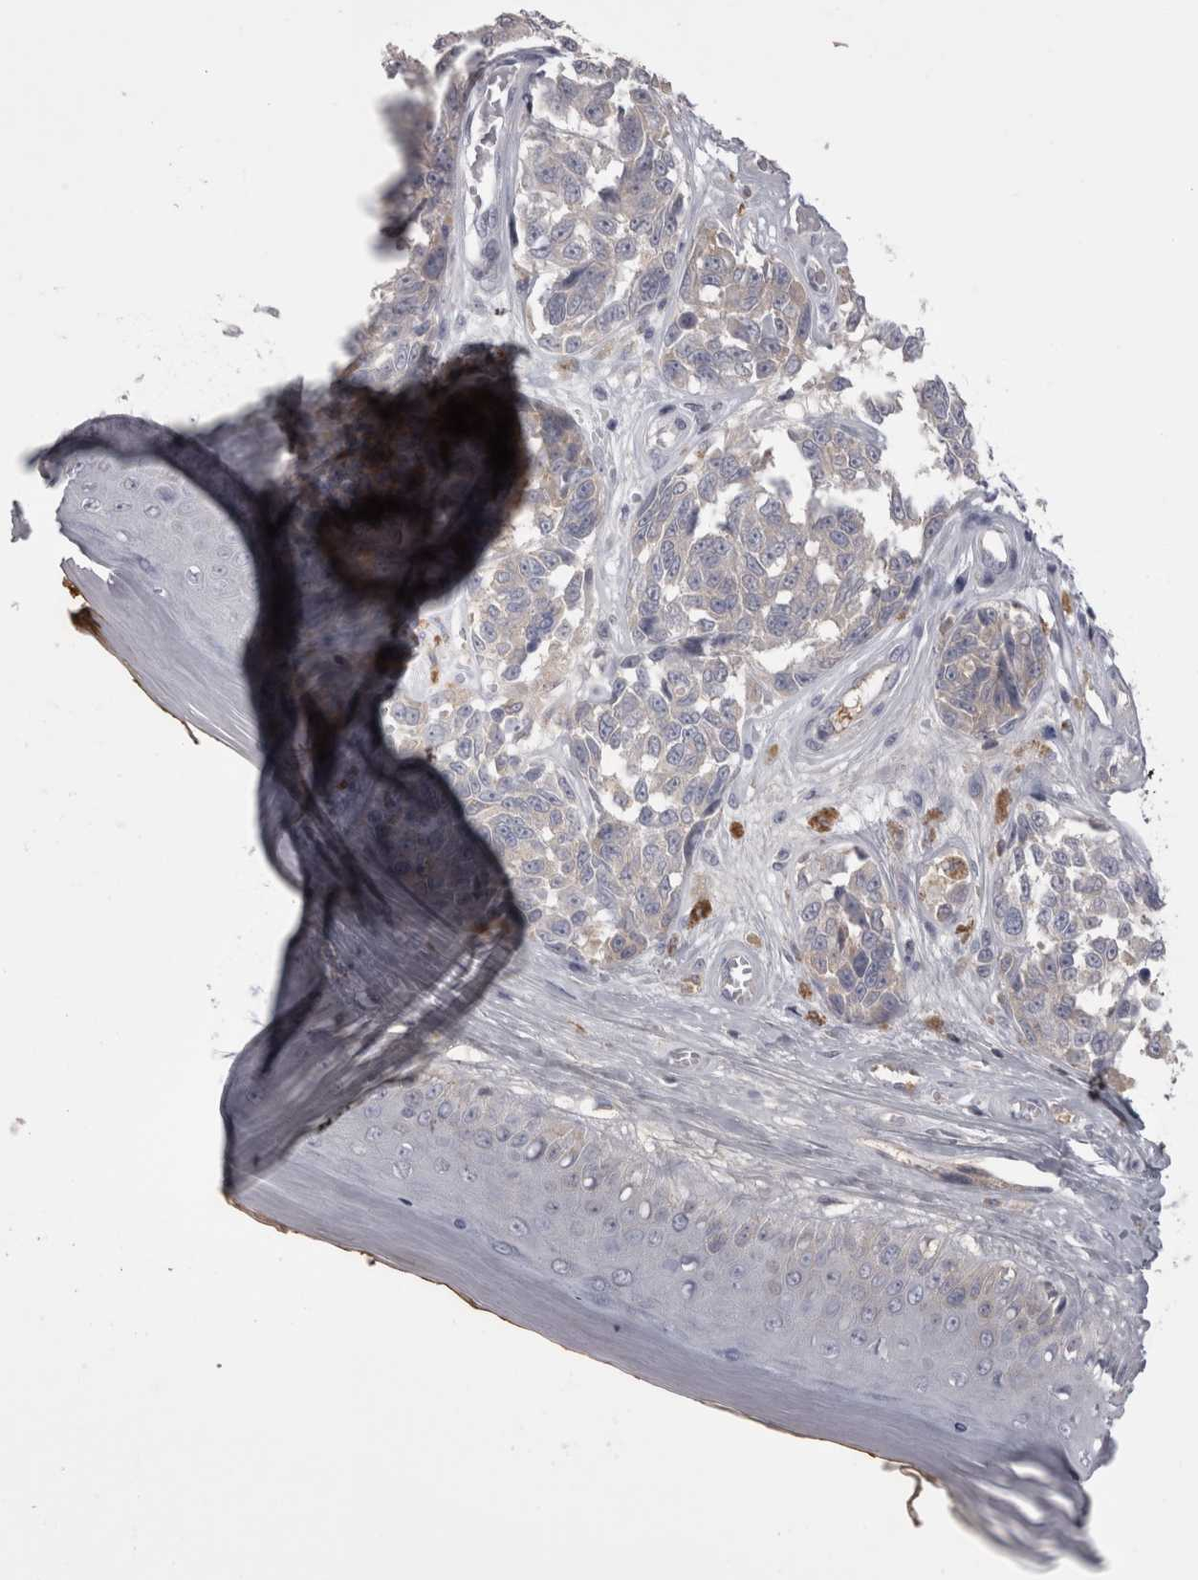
{"staining": {"intensity": "negative", "quantity": "none", "location": "none"}, "tissue": "melanoma", "cell_type": "Tumor cells", "image_type": "cancer", "snomed": [{"axis": "morphology", "description": "Malignant melanoma, NOS"}, {"axis": "topography", "description": "Skin"}], "caption": "Melanoma stained for a protein using immunohistochemistry (IHC) demonstrates no positivity tumor cells.", "gene": "SAA4", "patient": {"sex": "female", "age": 64}}